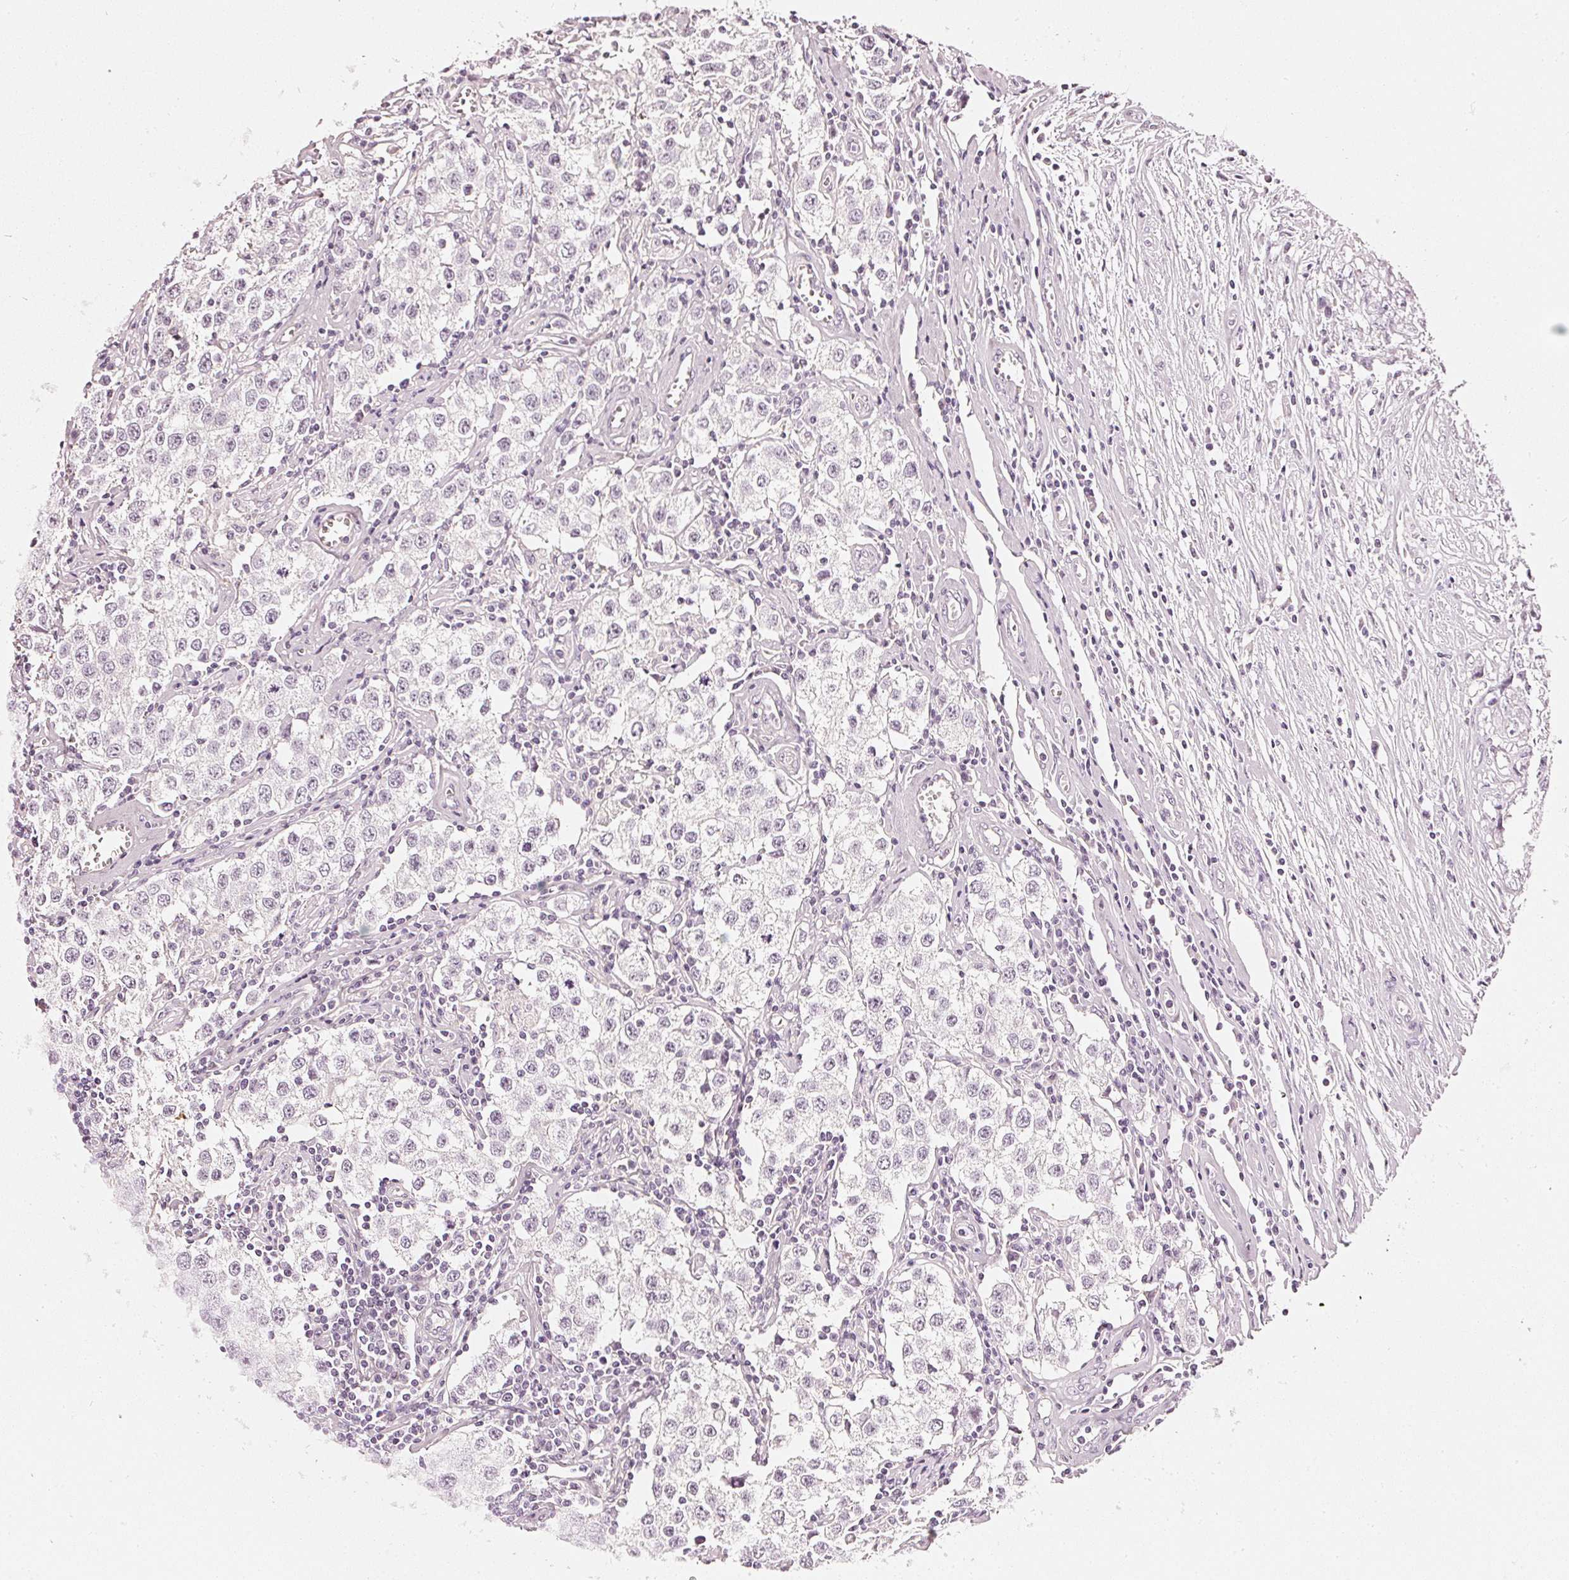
{"staining": {"intensity": "negative", "quantity": "none", "location": "none"}, "tissue": "testis cancer", "cell_type": "Tumor cells", "image_type": "cancer", "snomed": [{"axis": "morphology", "description": "Seminoma, NOS"}, {"axis": "morphology", "description": "Carcinoma, Embryonal, NOS"}, {"axis": "topography", "description": "Testis"}], "caption": "Tumor cells show no significant protein positivity in seminoma (testis).", "gene": "CNP", "patient": {"sex": "male", "age": 43}}